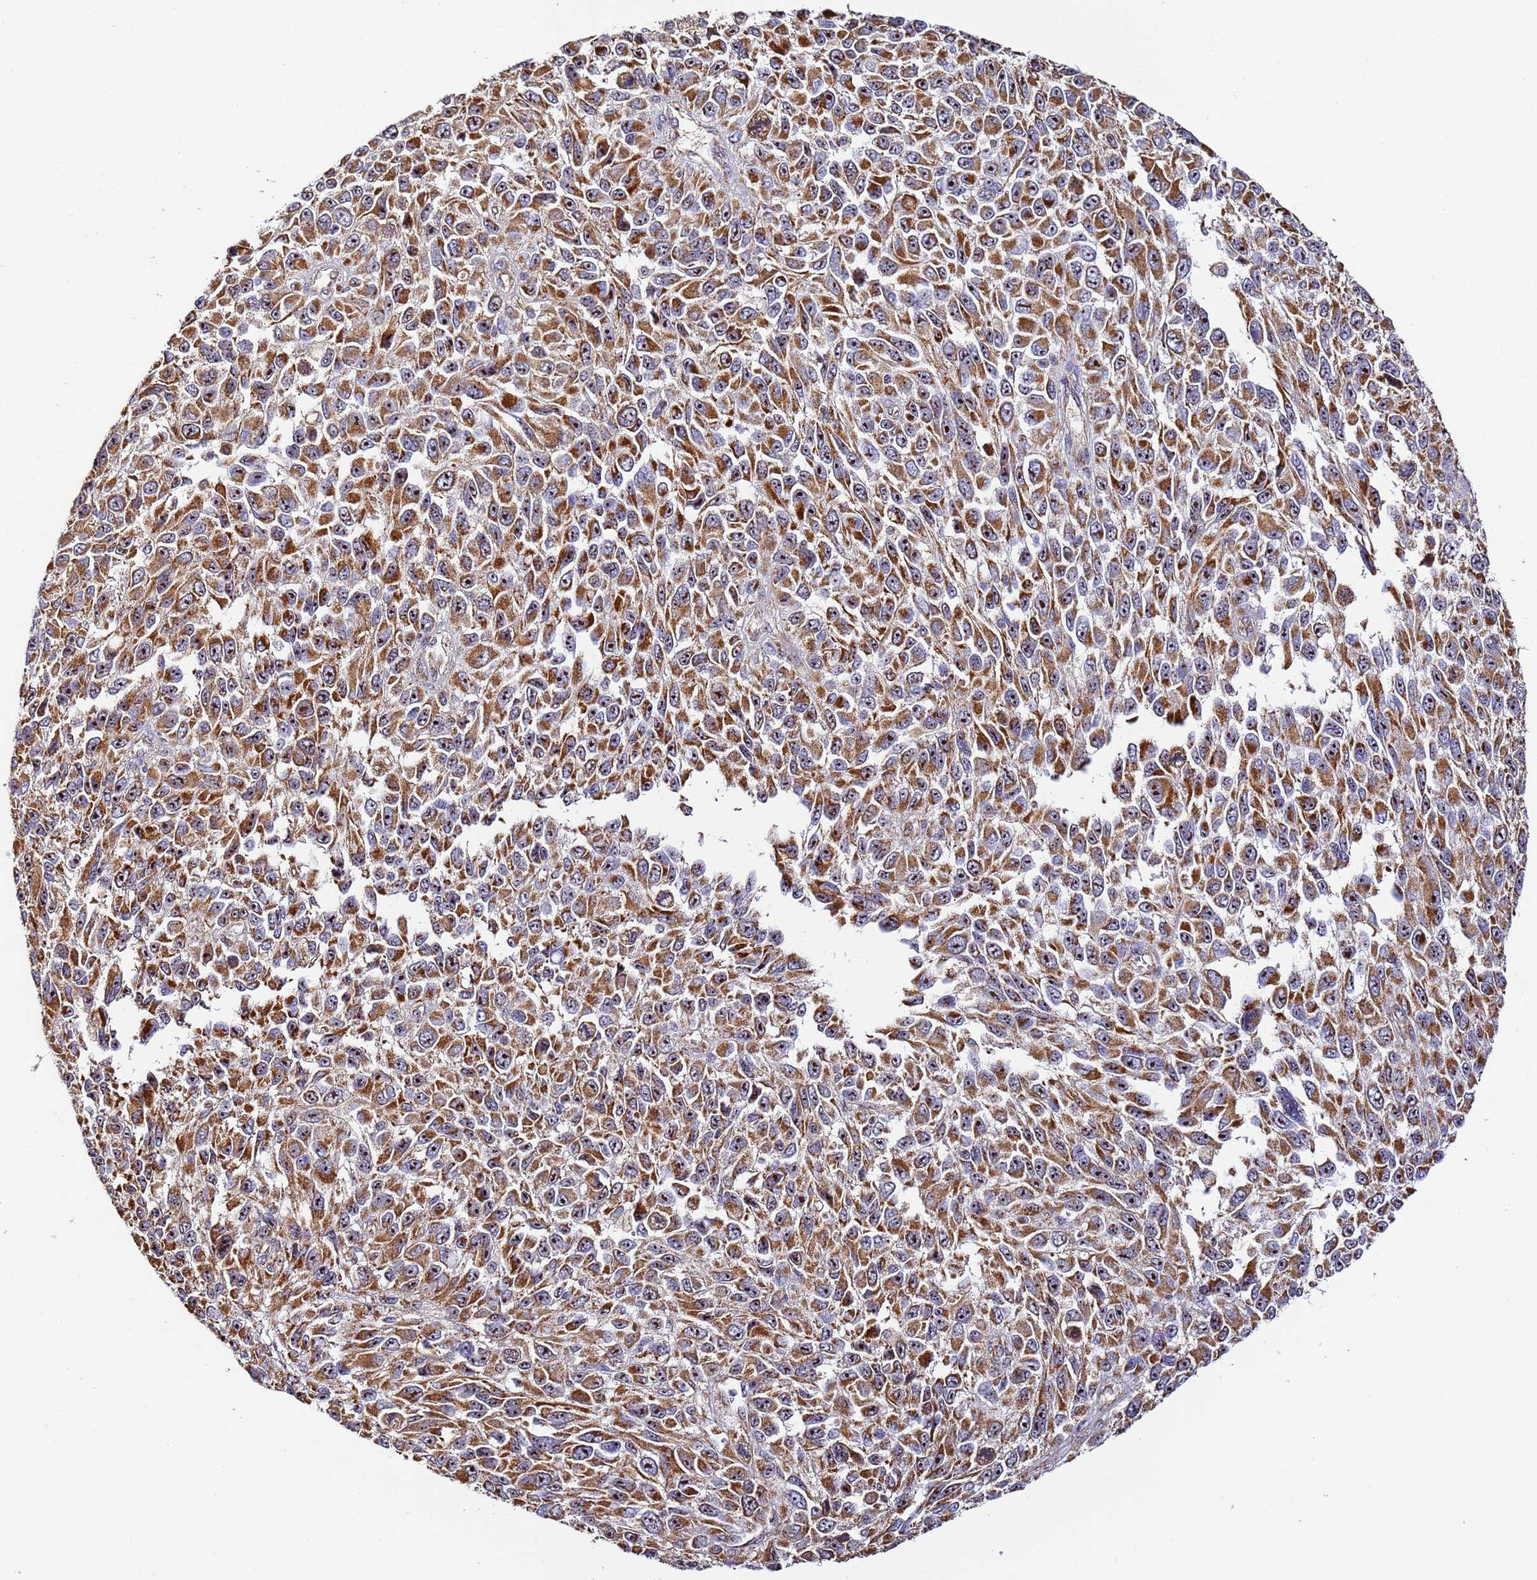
{"staining": {"intensity": "strong", "quantity": ">75%", "location": "cytoplasmic/membranous,nuclear"}, "tissue": "melanoma", "cell_type": "Tumor cells", "image_type": "cancer", "snomed": [{"axis": "morphology", "description": "Normal tissue, NOS"}, {"axis": "morphology", "description": "Malignant melanoma, NOS"}, {"axis": "topography", "description": "Skin"}], "caption": "Protein expression analysis of human melanoma reveals strong cytoplasmic/membranous and nuclear positivity in about >75% of tumor cells. (DAB = brown stain, brightfield microscopy at high magnification).", "gene": "FRG2C", "patient": {"sex": "female", "age": 96}}